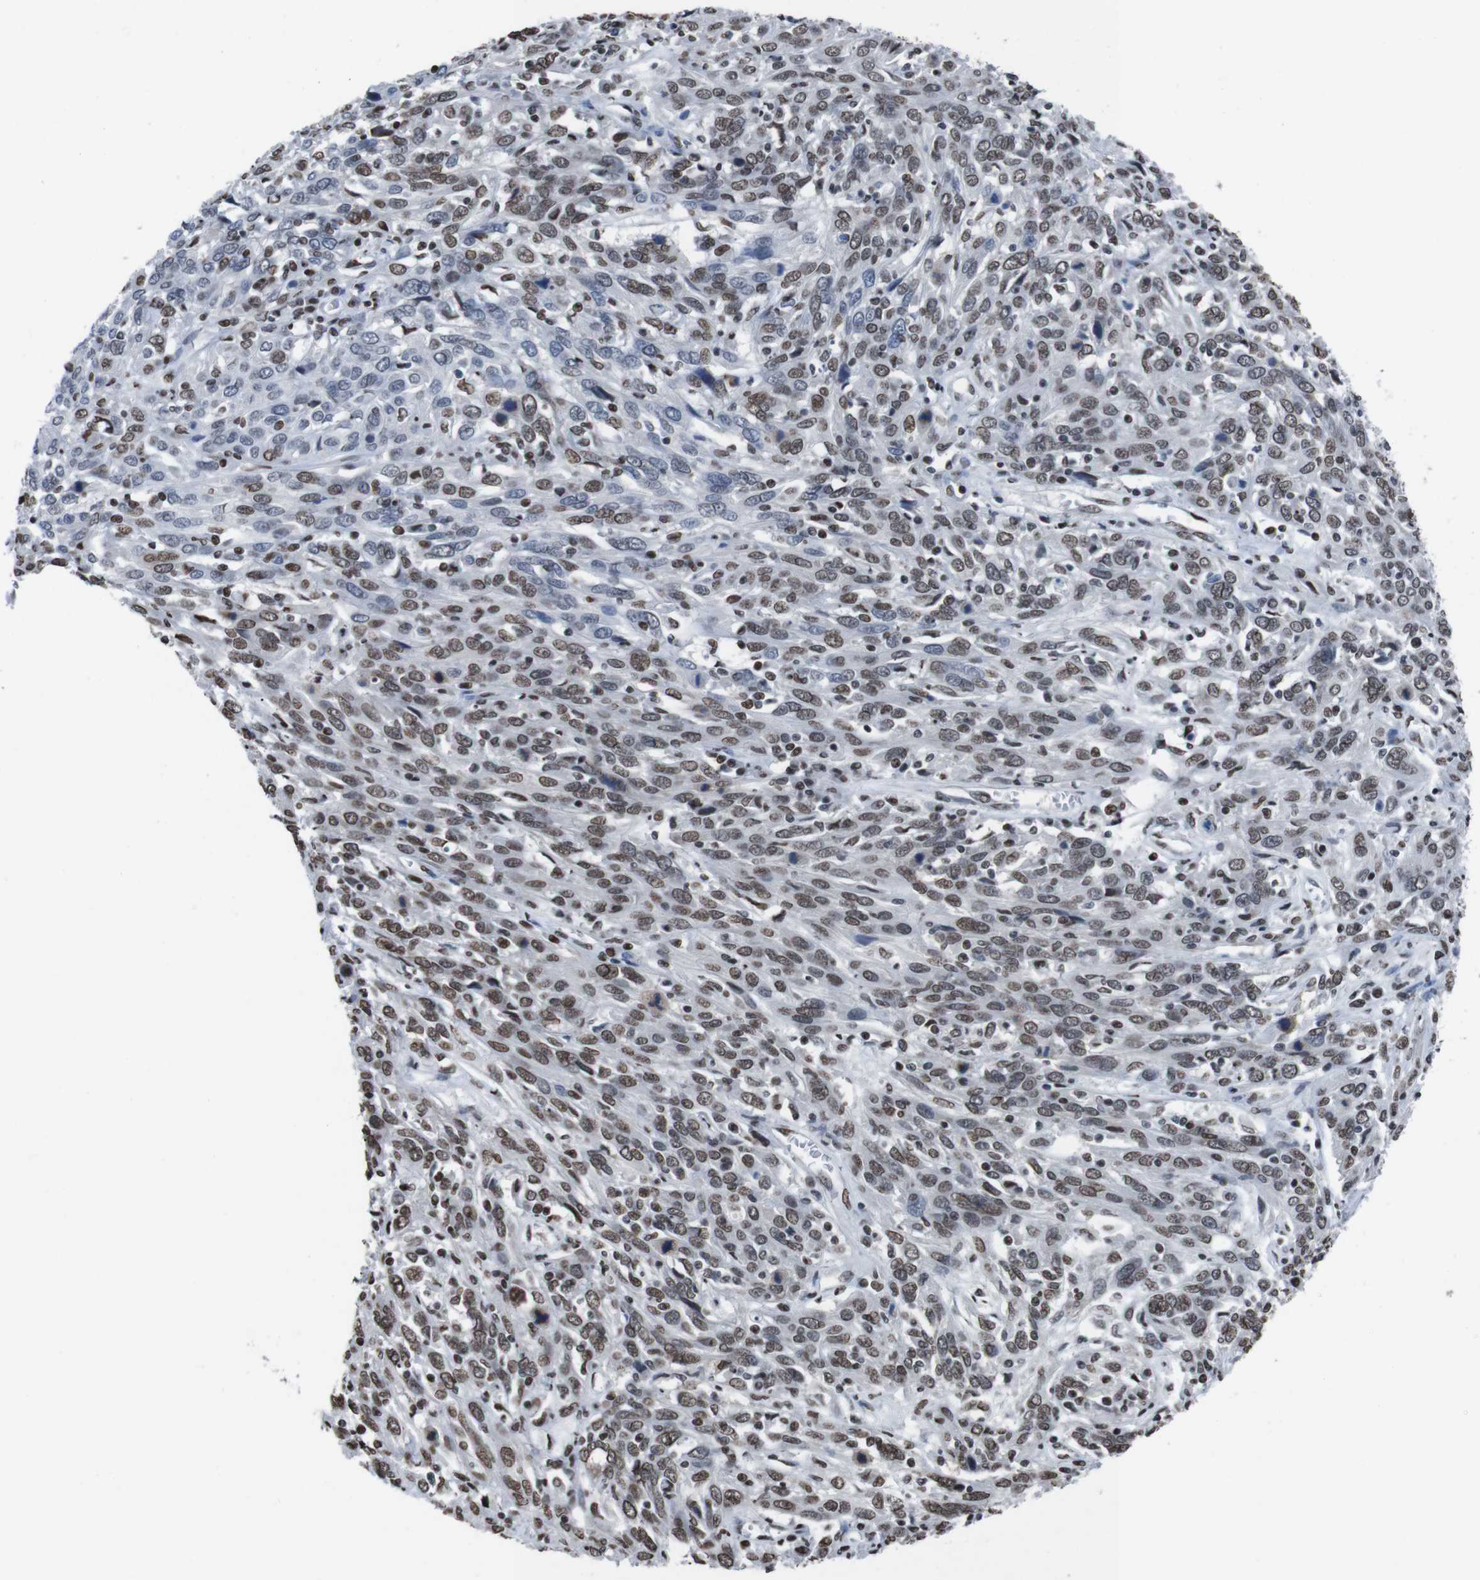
{"staining": {"intensity": "moderate", "quantity": ">75%", "location": "nuclear"}, "tissue": "cervical cancer", "cell_type": "Tumor cells", "image_type": "cancer", "snomed": [{"axis": "morphology", "description": "Squamous cell carcinoma, NOS"}, {"axis": "topography", "description": "Cervix"}], "caption": "Brown immunohistochemical staining in human cervical squamous cell carcinoma reveals moderate nuclear expression in approximately >75% of tumor cells.", "gene": "PIP4P2", "patient": {"sex": "female", "age": 46}}